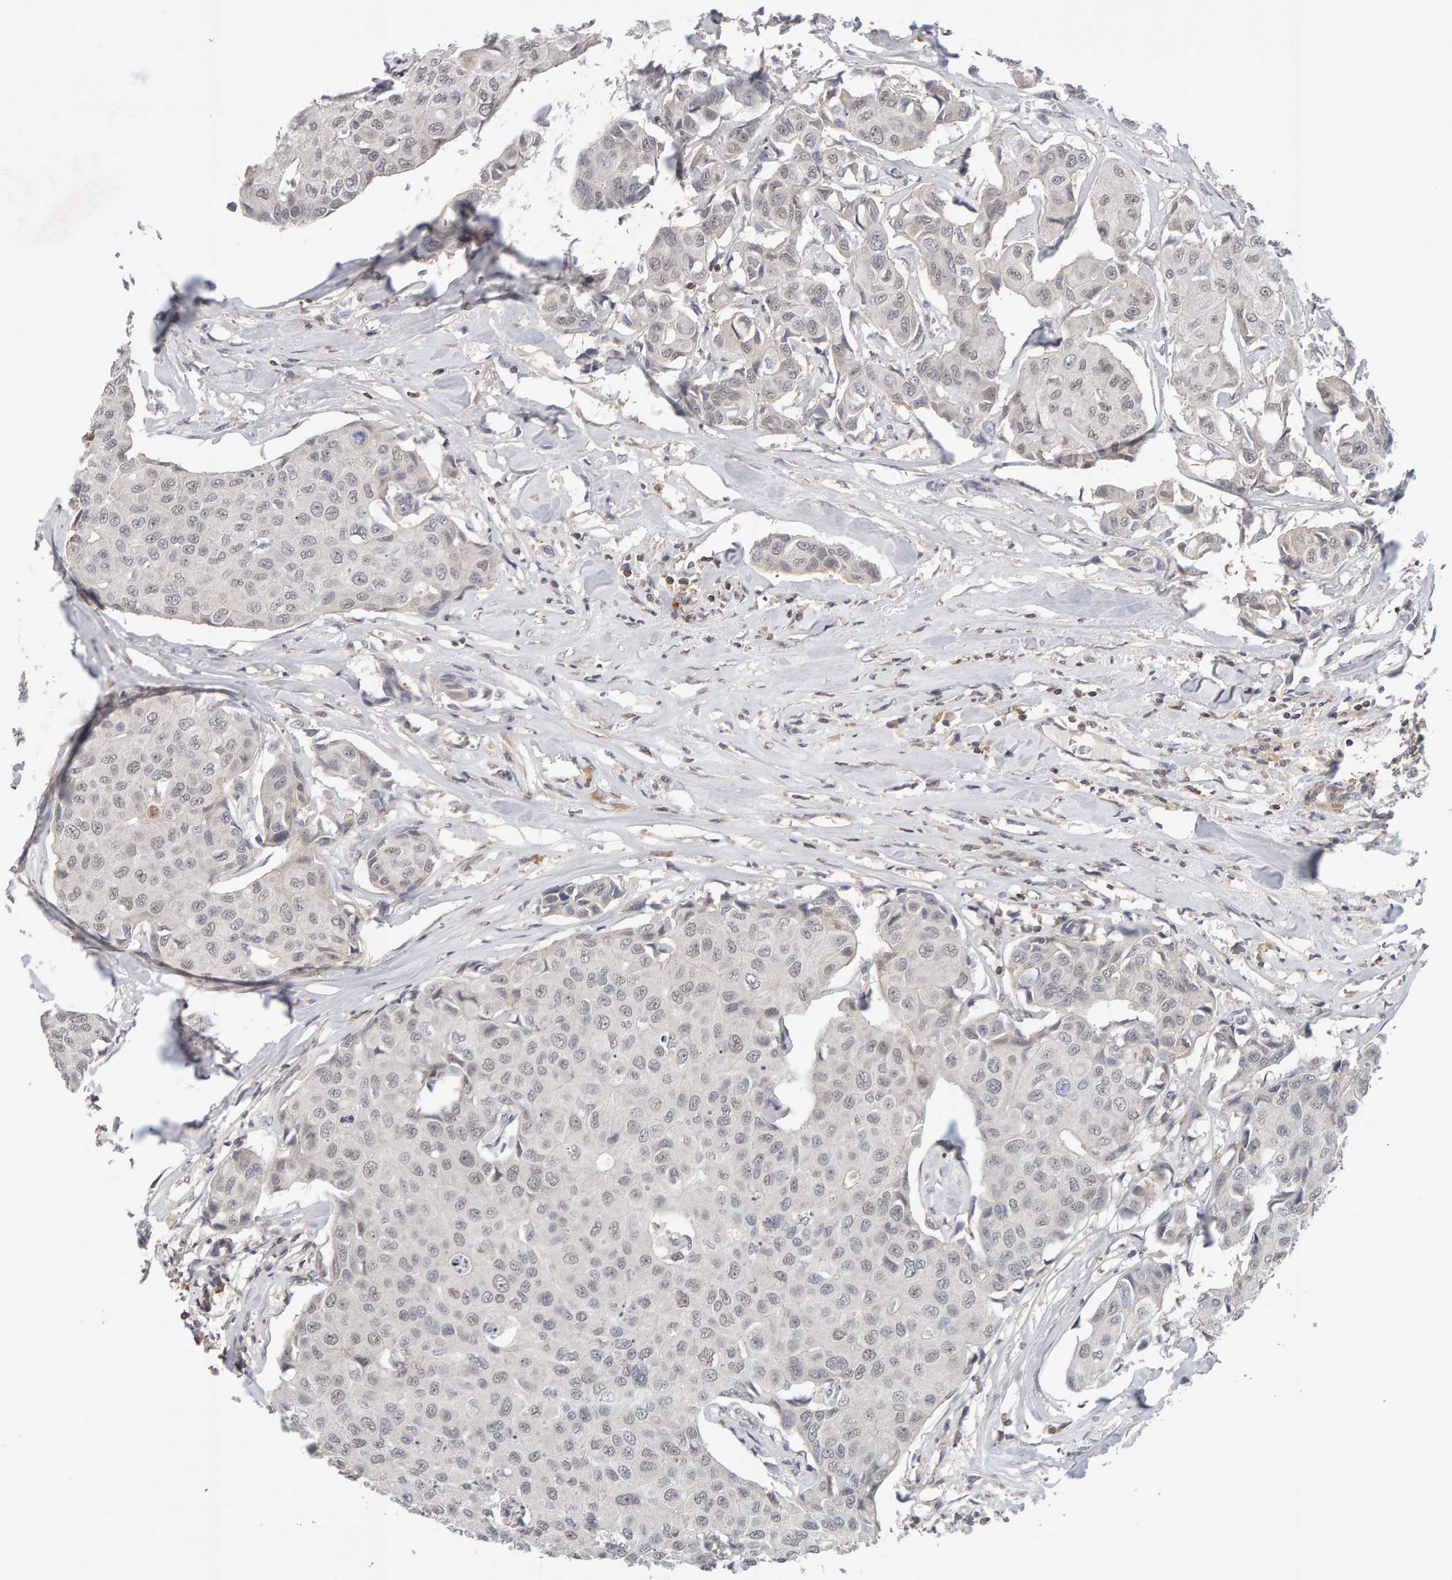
{"staining": {"intensity": "weak", "quantity": "<25%", "location": "nuclear"}, "tissue": "breast cancer", "cell_type": "Tumor cells", "image_type": "cancer", "snomed": [{"axis": "morphology", "description": "Duct carcinoma"}, {"axis": "topography", "description": "Breast"}], "caption": "Breast infiltrating ductal carcinoma was stained to show a protein in brown. There is no significant staining in tumor cells.", "gene": "NUDCD1", "patient": {"sex": "female", "age": 80}}